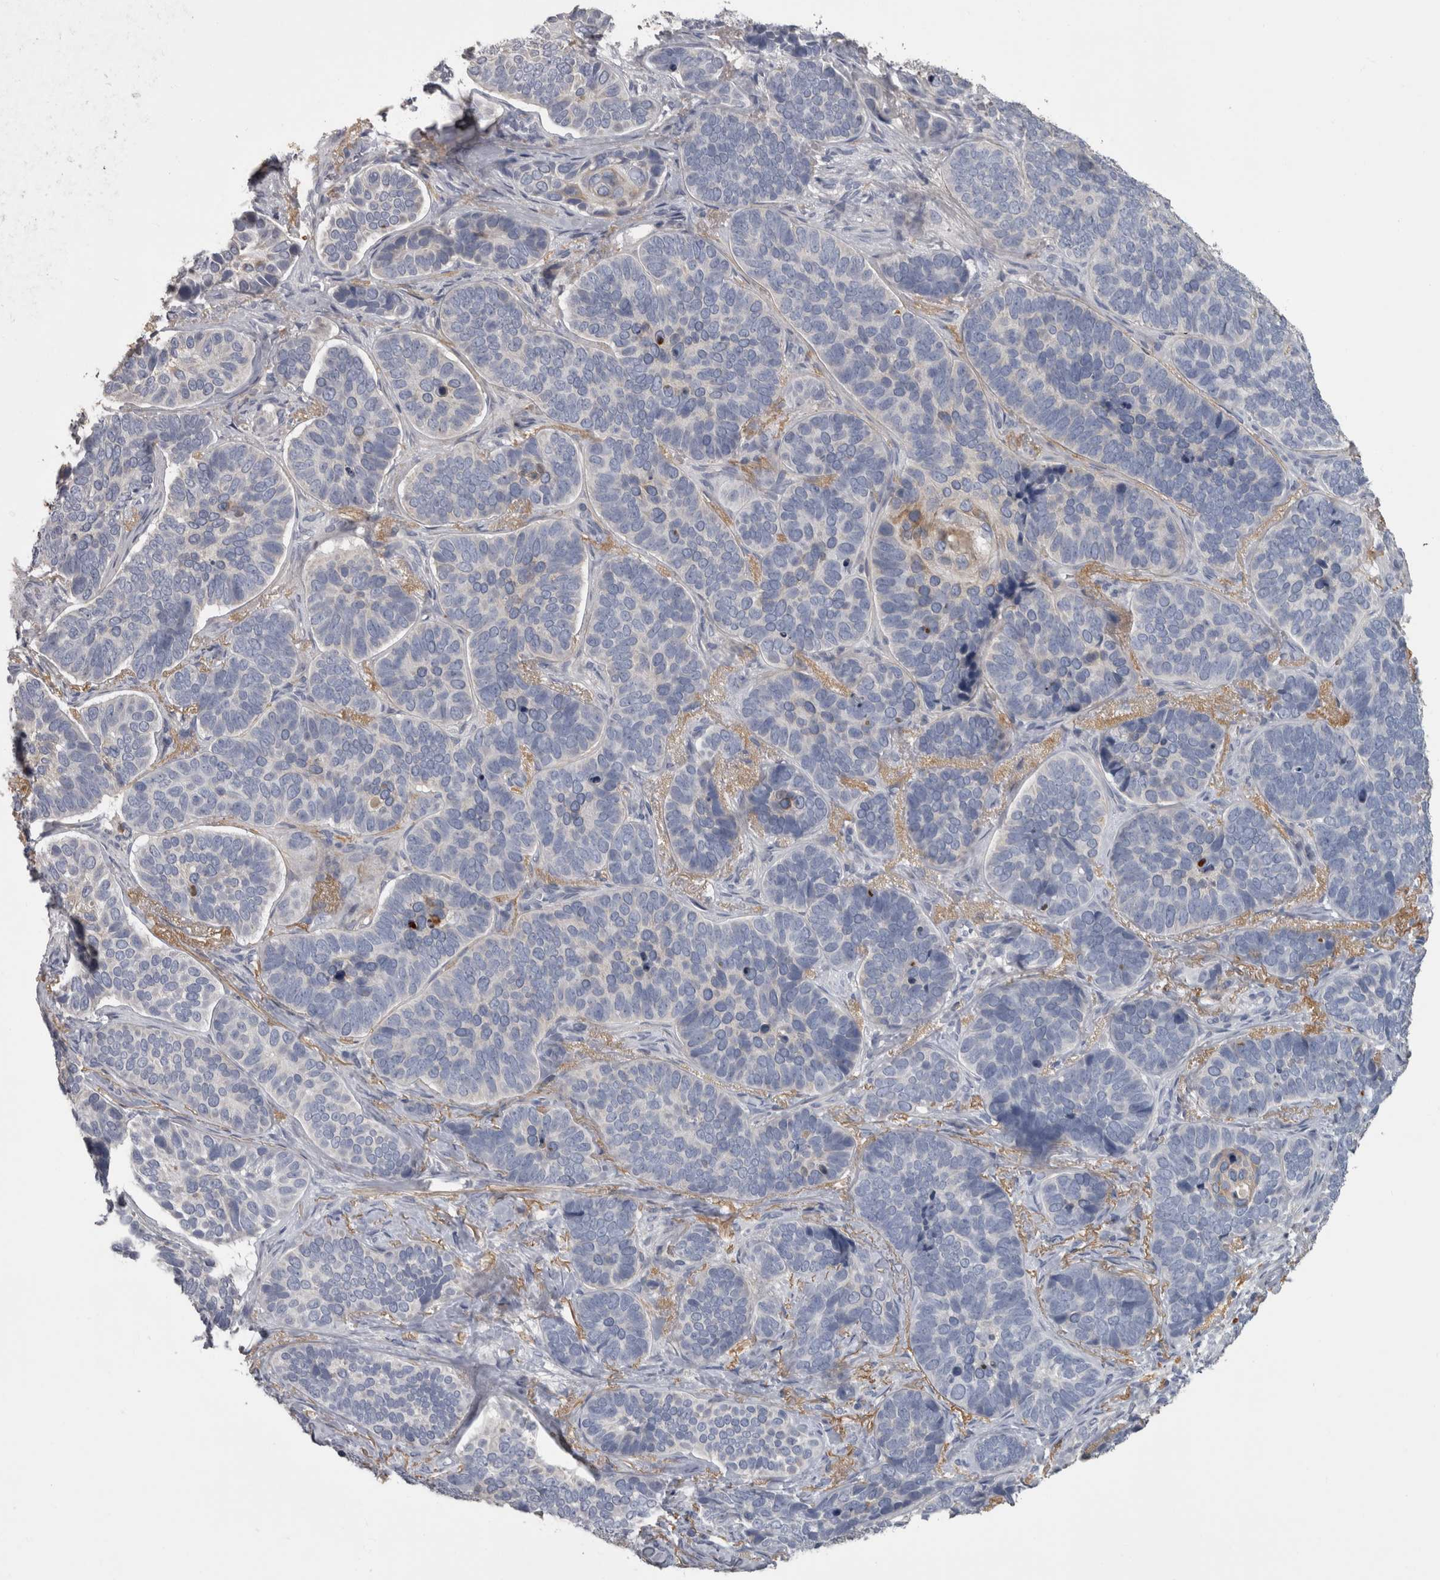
{"staining": {"intensity": "negative", "quantity": "none", "location": "none"}, "tissue": "skin cancer", "cell_type": "Tumor cells", "image_type": "cancer", "snomed": [{"axis": "morphology", "description": "Basal cell carcinoma"}, {"axis": "topography", "description": "Skin"}], "caption": "Tumor cells show no significant protein staining in basal cell carcinoma (skin).", "gene": "EFEMP2", "patient": {"sex": "male", "age": 62}}